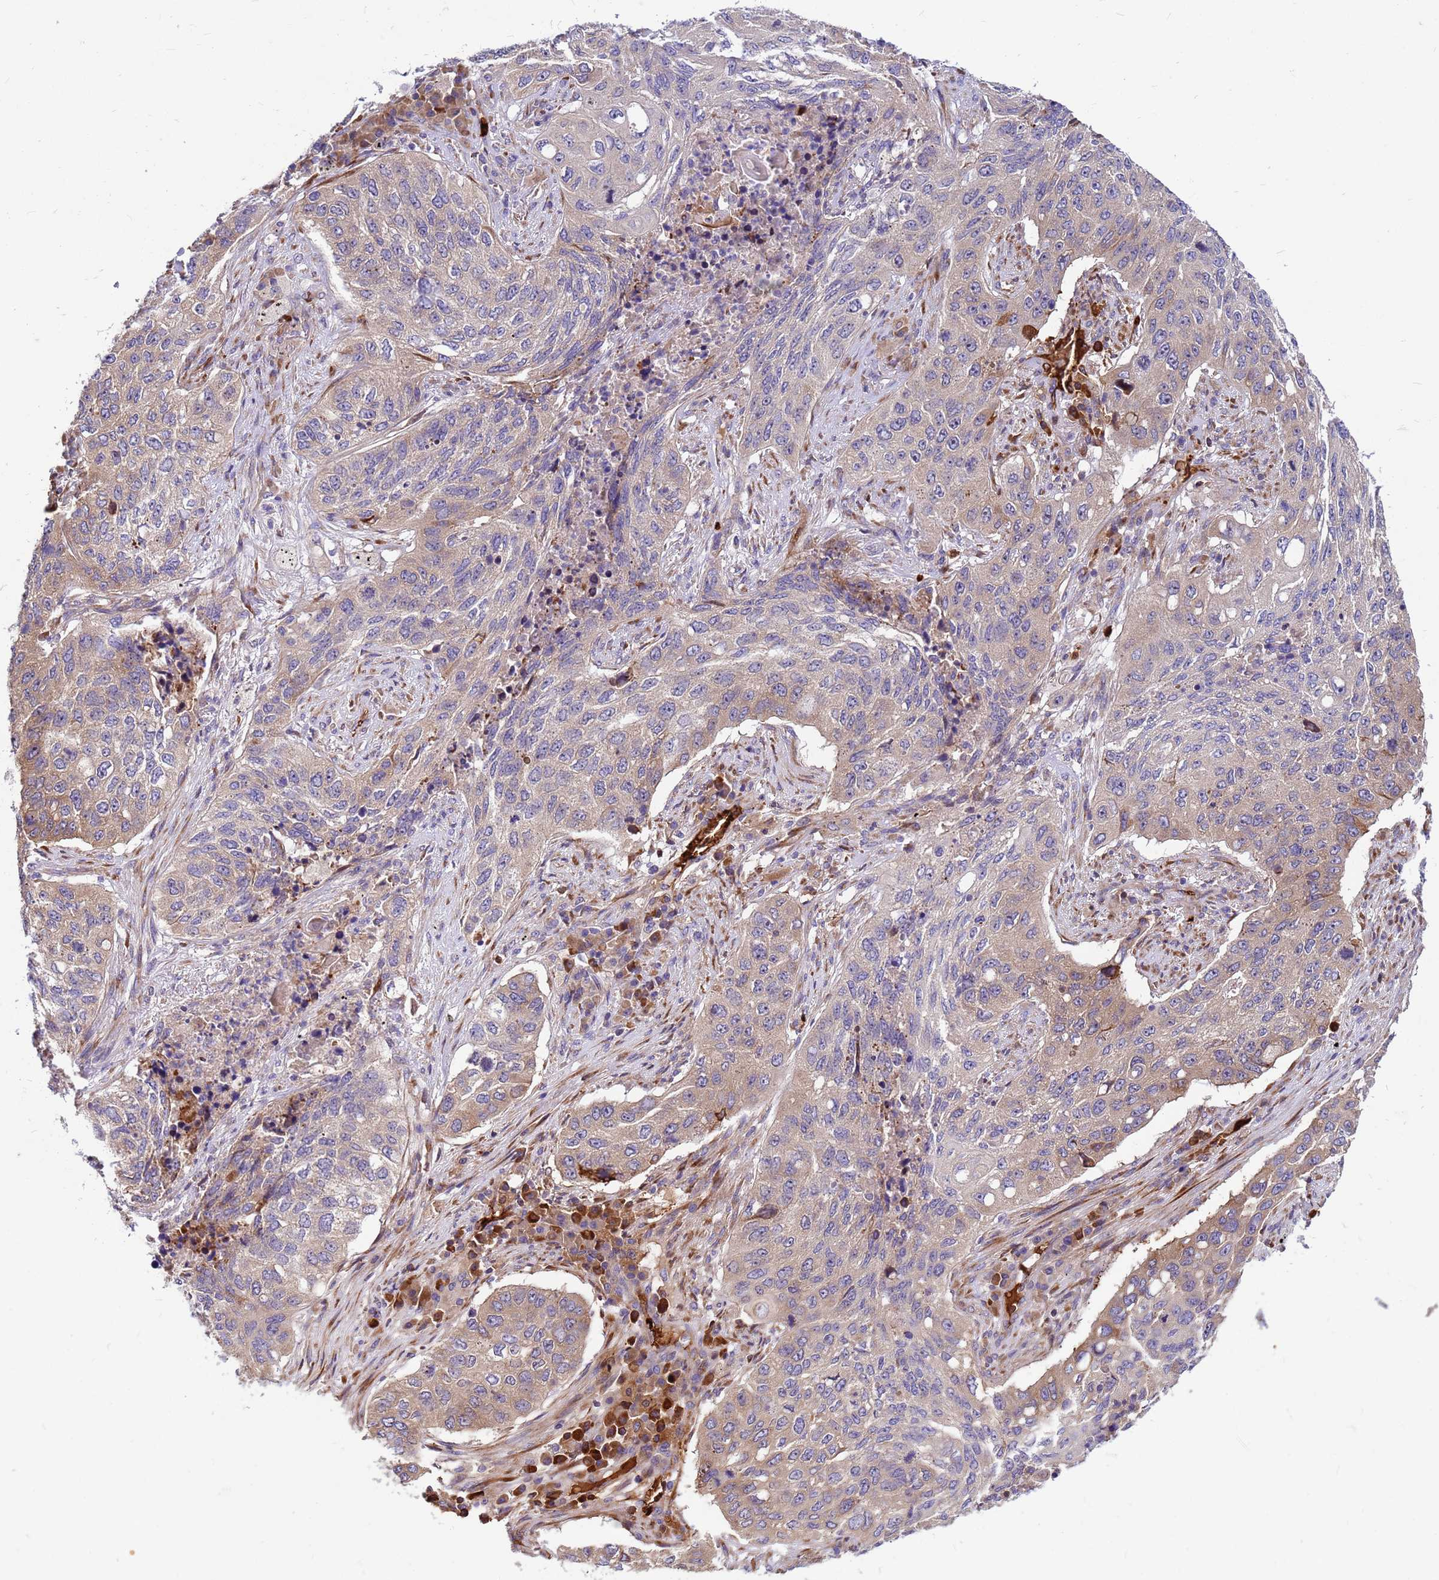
{"staining": {"intensity": "weak", "quantity": "<25%", "location": "cytoplasmic/membranous"}, "tissue": "lung cancer", "cell_type": "Tumor cells", "image_type": "cancer", "snomed": [{"axis": "morphology", "description": "Squamous cell carcinoma, NOS"}, {"axis": "topography", "description": "Lung"}], "caption": "Lung cancer stained for a protein using immunohistochemistry reveals no staining tumor cells.", "gene": "ZNF669", "patient": {"sex": "female", "age": 63}}